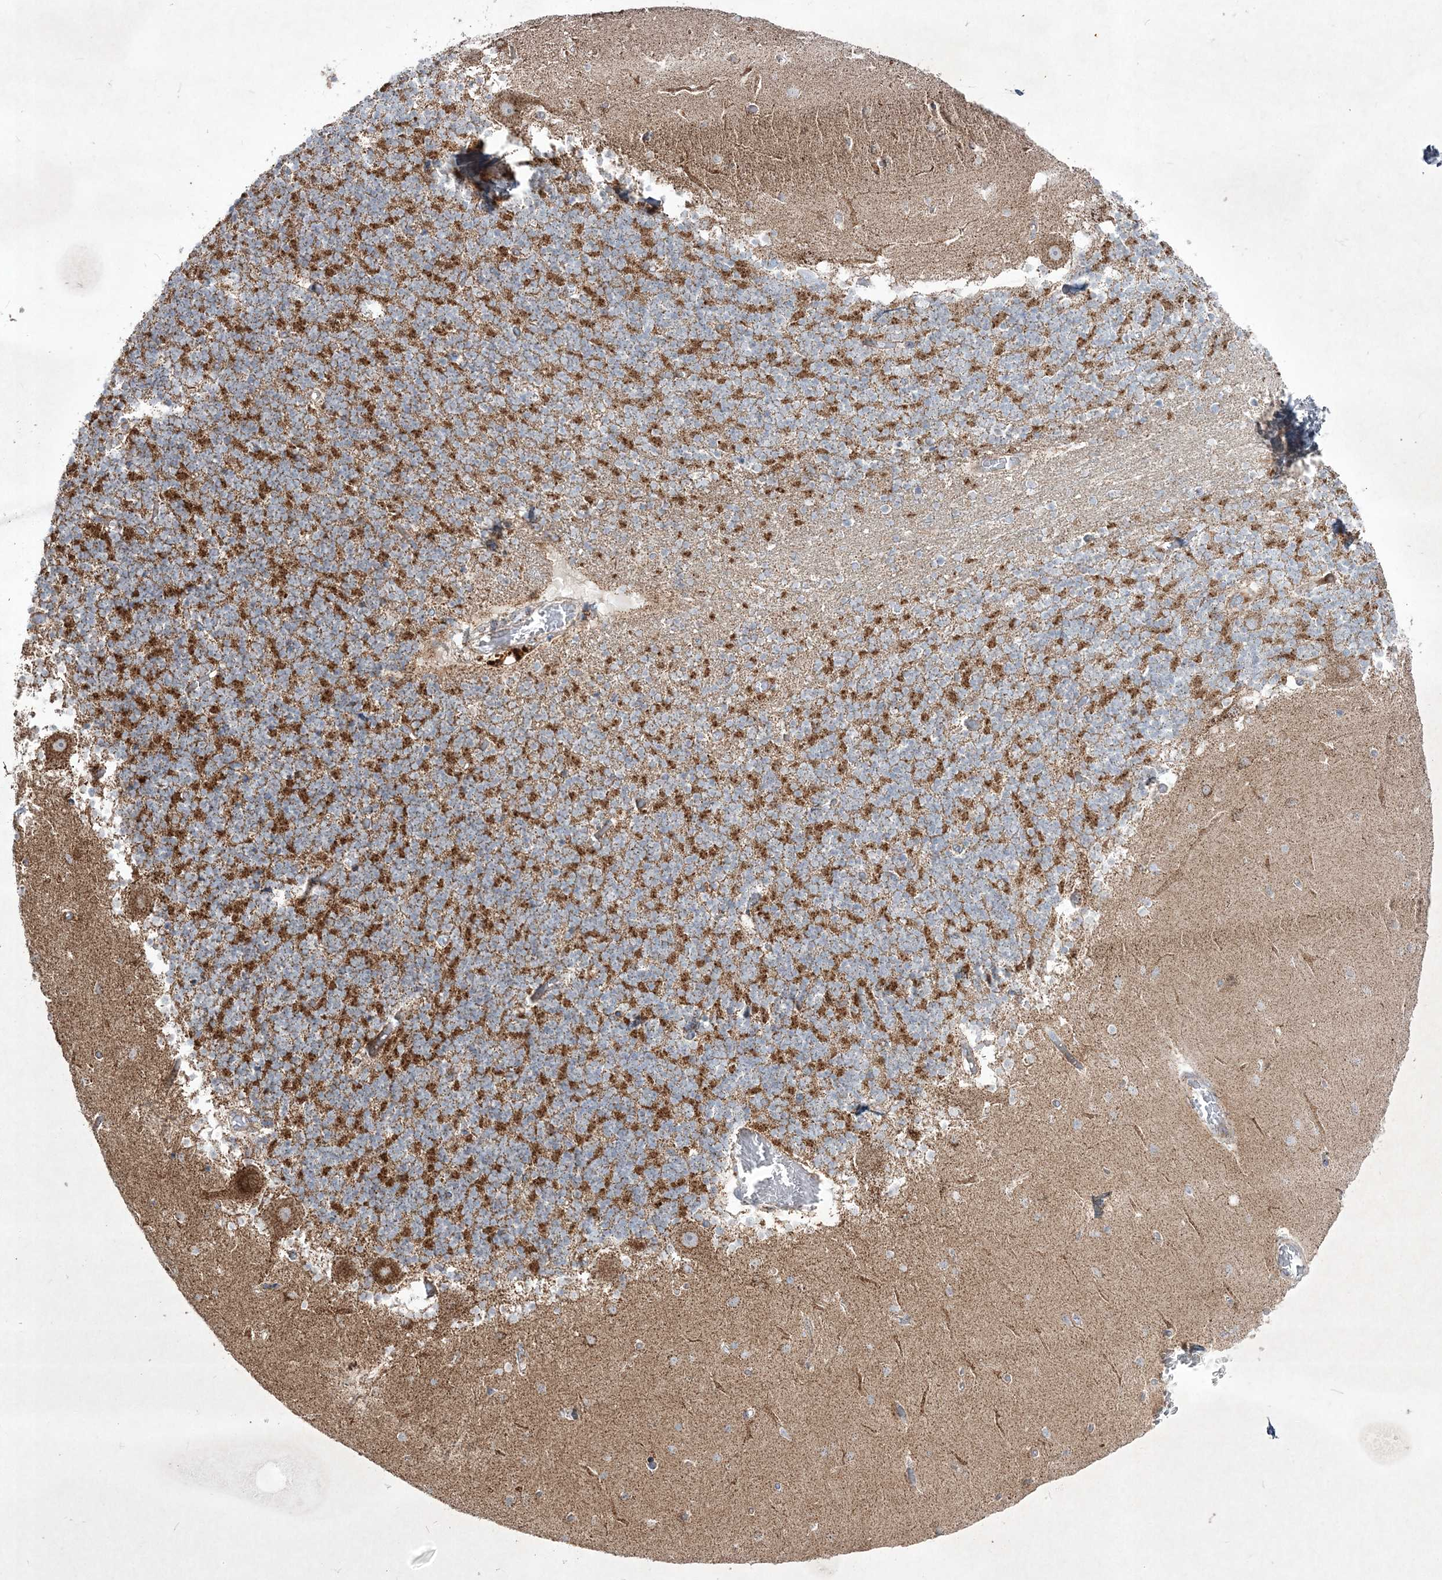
{"staining": {"intensity": "moderate", "quantity": "25%-75%", "location": "cytoplasmic/membranous"}, "tissue": "cerebellum", "cell_type": "Cells in granular layer", "image_type": "normal", "snomed": [{"axis": "morphology", "description": "Normal tissue, NOS"}, {"axis": "topography", "description": "Cerebellum"}], "caption": "A high-resolution micrograph shows immunohistochemistry staining of benign cerebellum, which shows moderate cytoplasmic/membranous positivity in about 25%-75% of cells in granular layer. The protein is shown in brown color, while the nuclei are stained blue.", "gene": "RICTOR", "patient": {"sex": "female", "age": 28}}